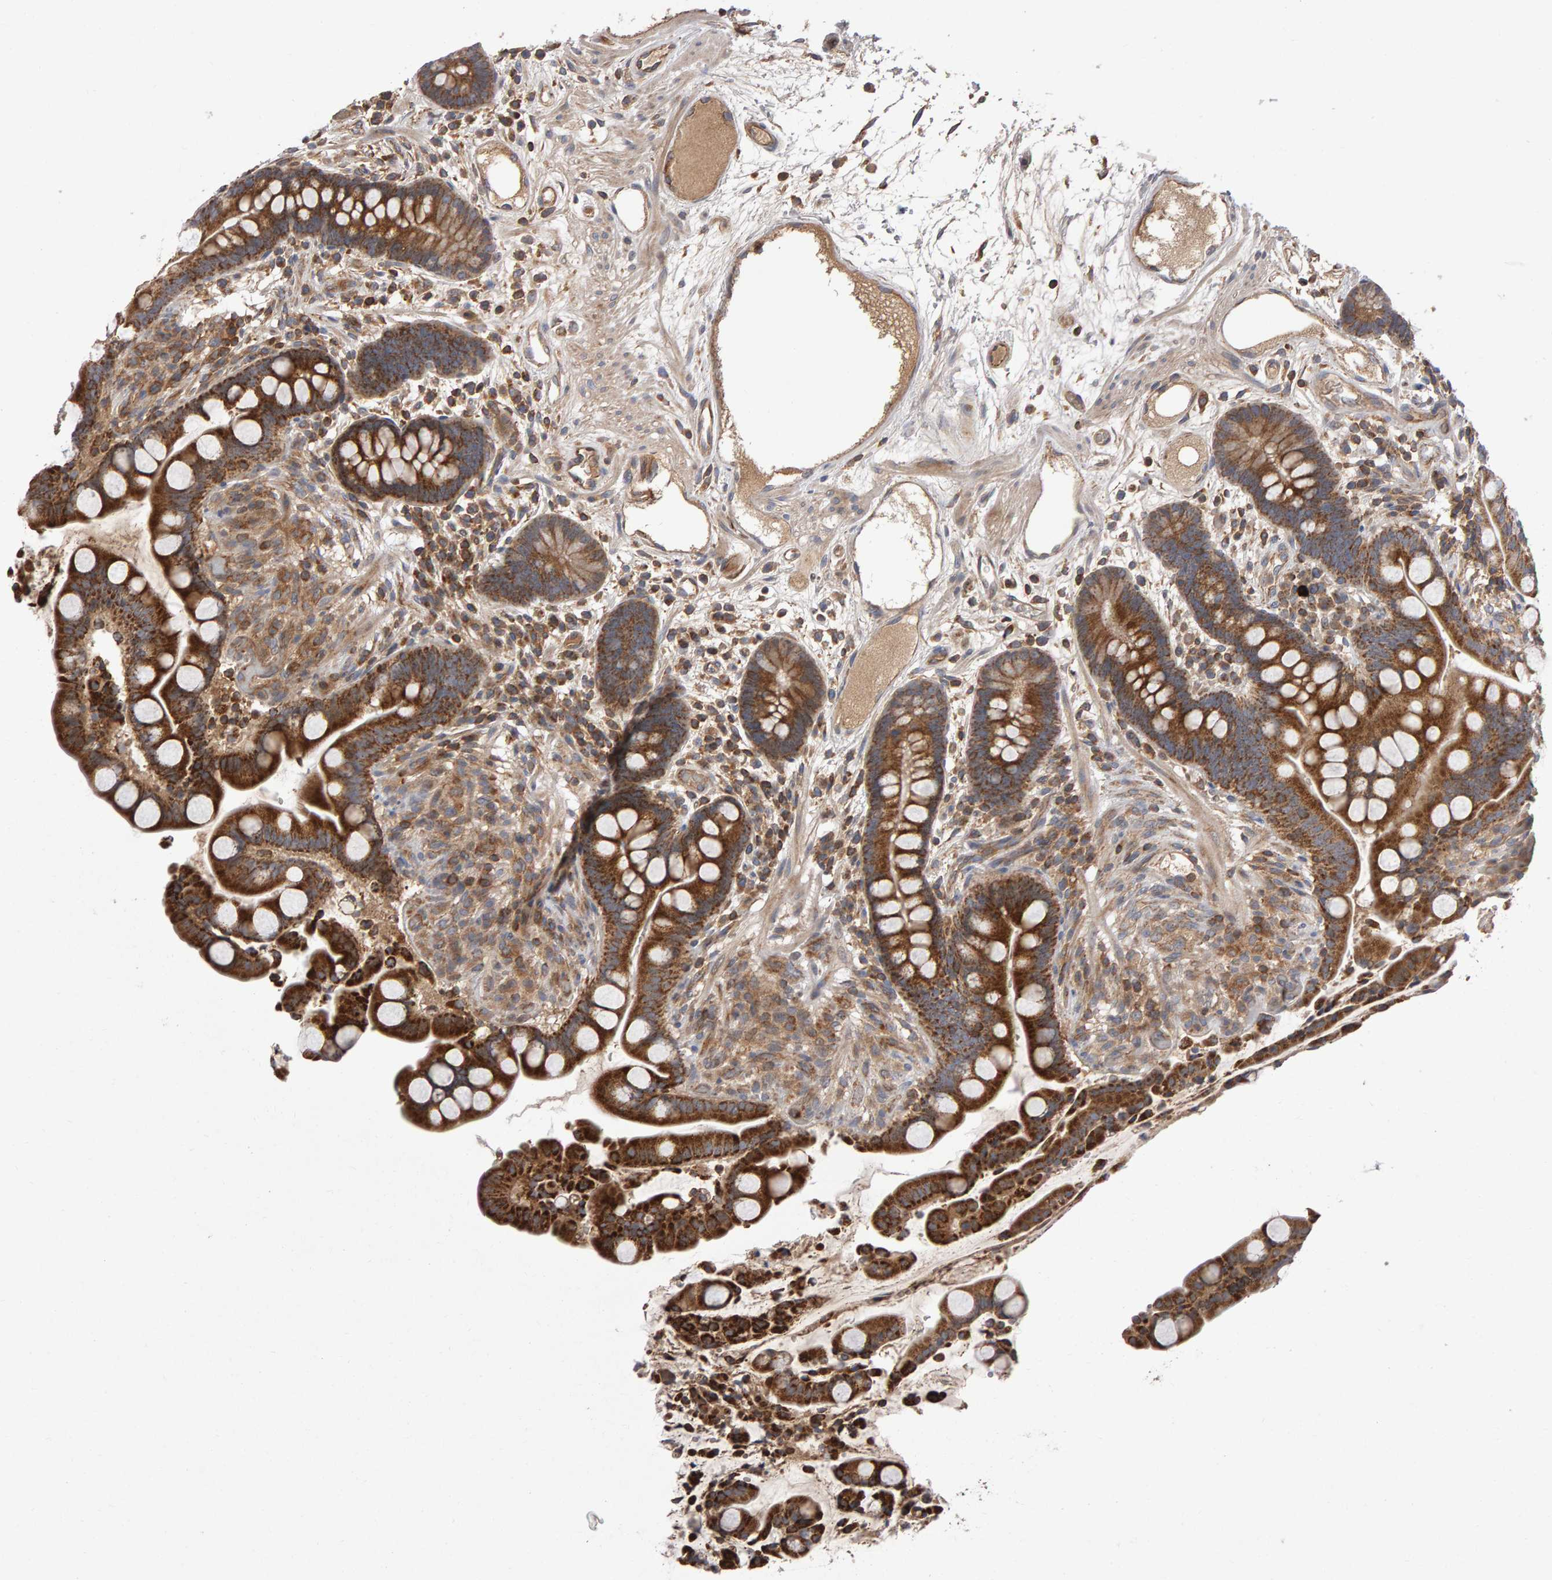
{"staining": {"intensity": "moderate", "quantity": ">75%", "location": "cytoplasmic/membranous"}, "tissue": "colon", "cell_type": "Endothelial cells", "image_type": "normal", "snomed": [{"axis": "morphology", "description": "Normal tissue, NOS"}, {"axis": "topography", "description": "Colon"}], "caption": "Immunohistochemistry micrograph of normal human colon stained for a protein (brown), which exhibits medium levels of moderate cytoplasmic/membranous positivity in about >75% of endothelial cells.", "gene": "PGS1", "patient": {"sex": "male", "age": 73}}